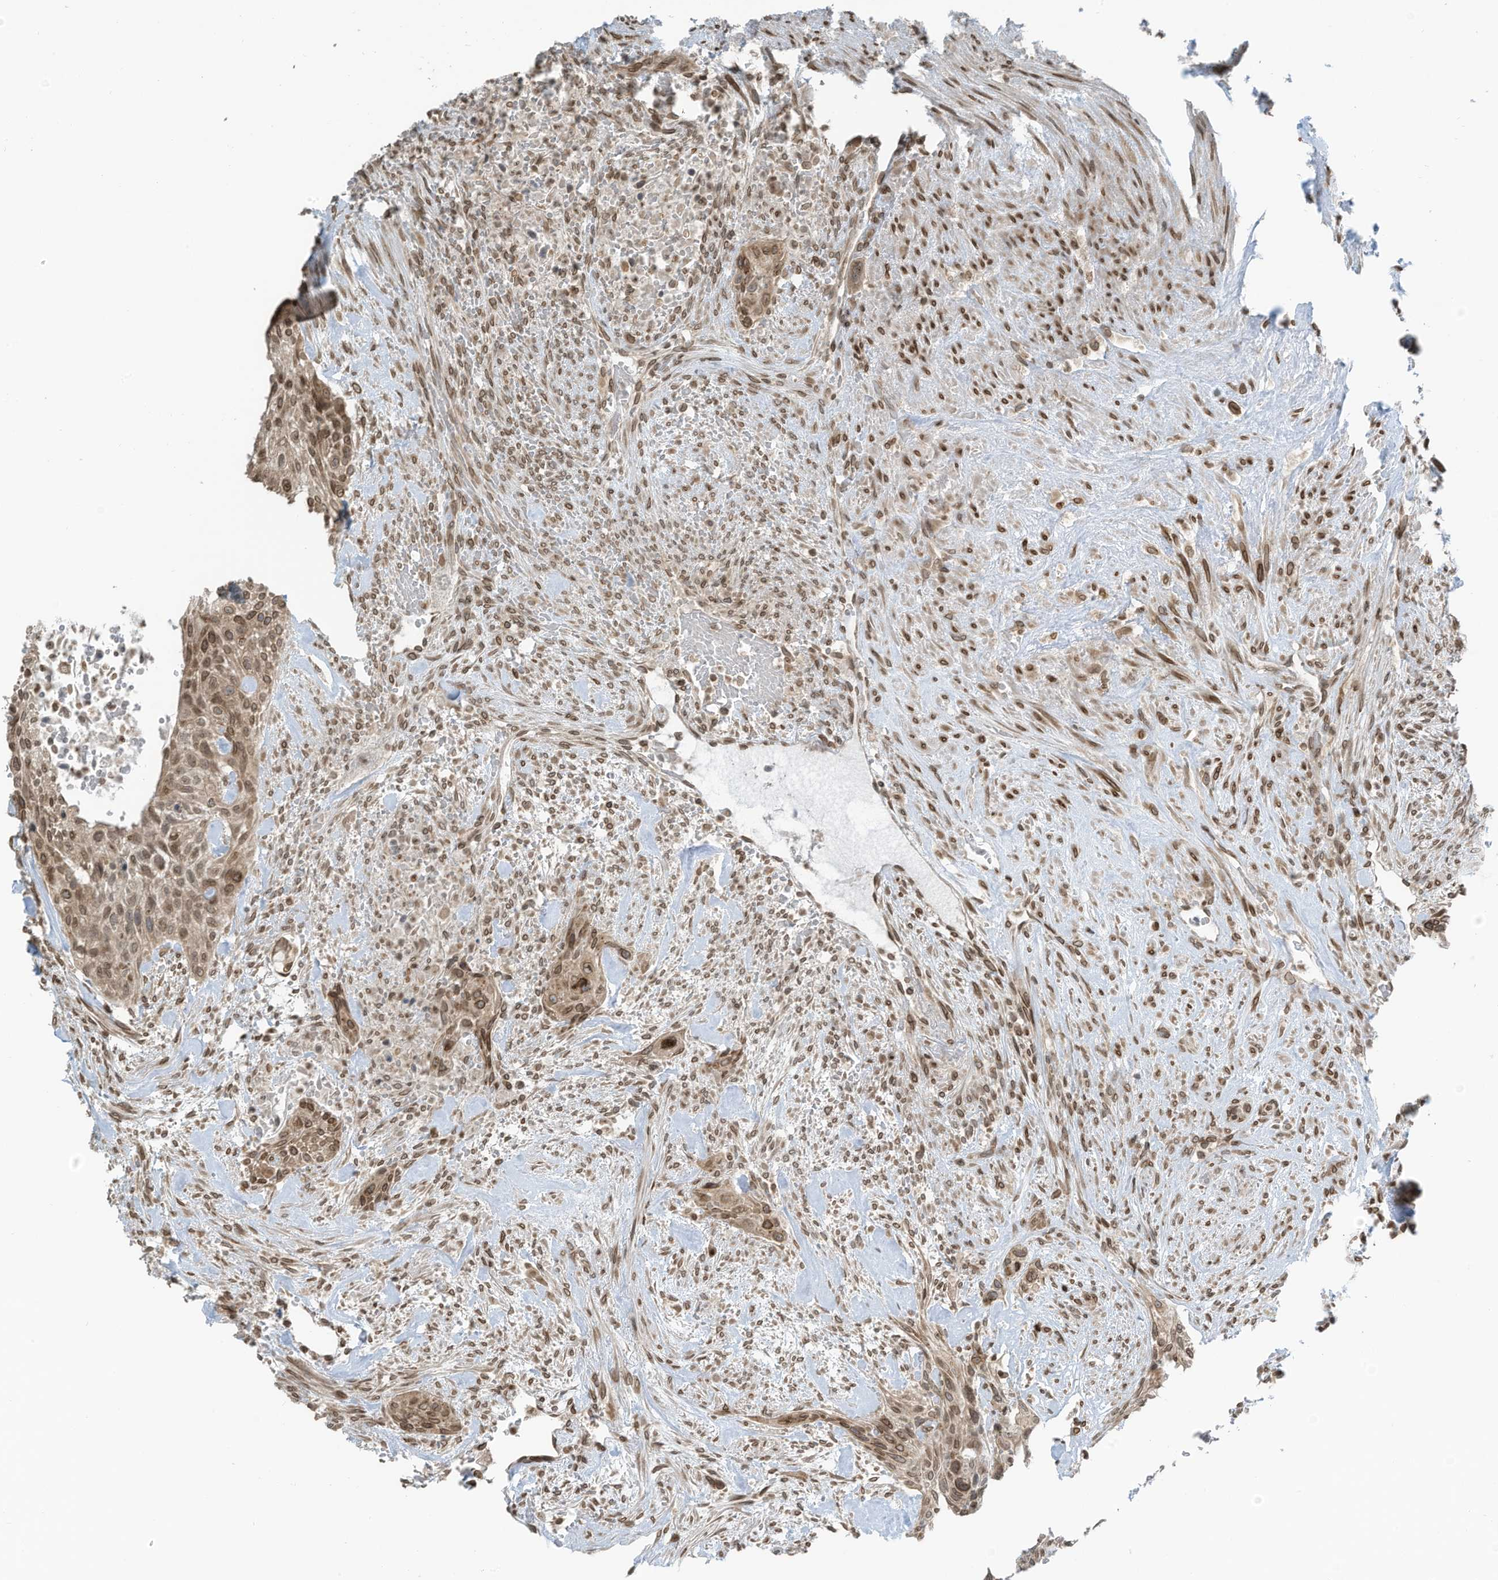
{"staining": {"intensity": "moderate", "quantity": ">75%", "location": "cytoplasmic/membranous,nuclear"}, "tissue": "urothelial cancer", "cell_type": "Tumor cells", "image_type": "cancer", "snomed": [{"axis": "morphology", "description": "Urothelial carcinoma, High grade"}, {"axis": "topography", "description": "Urinary bladder"}], "caption": "Protein staining reveals moderate cytoplasmic/membranous and nuclear staining in about >75% of tumor cells in high-grade urothelial carcinoma.", "gene": "RABL3", "patient": {"sex": "male", "age": 35}}